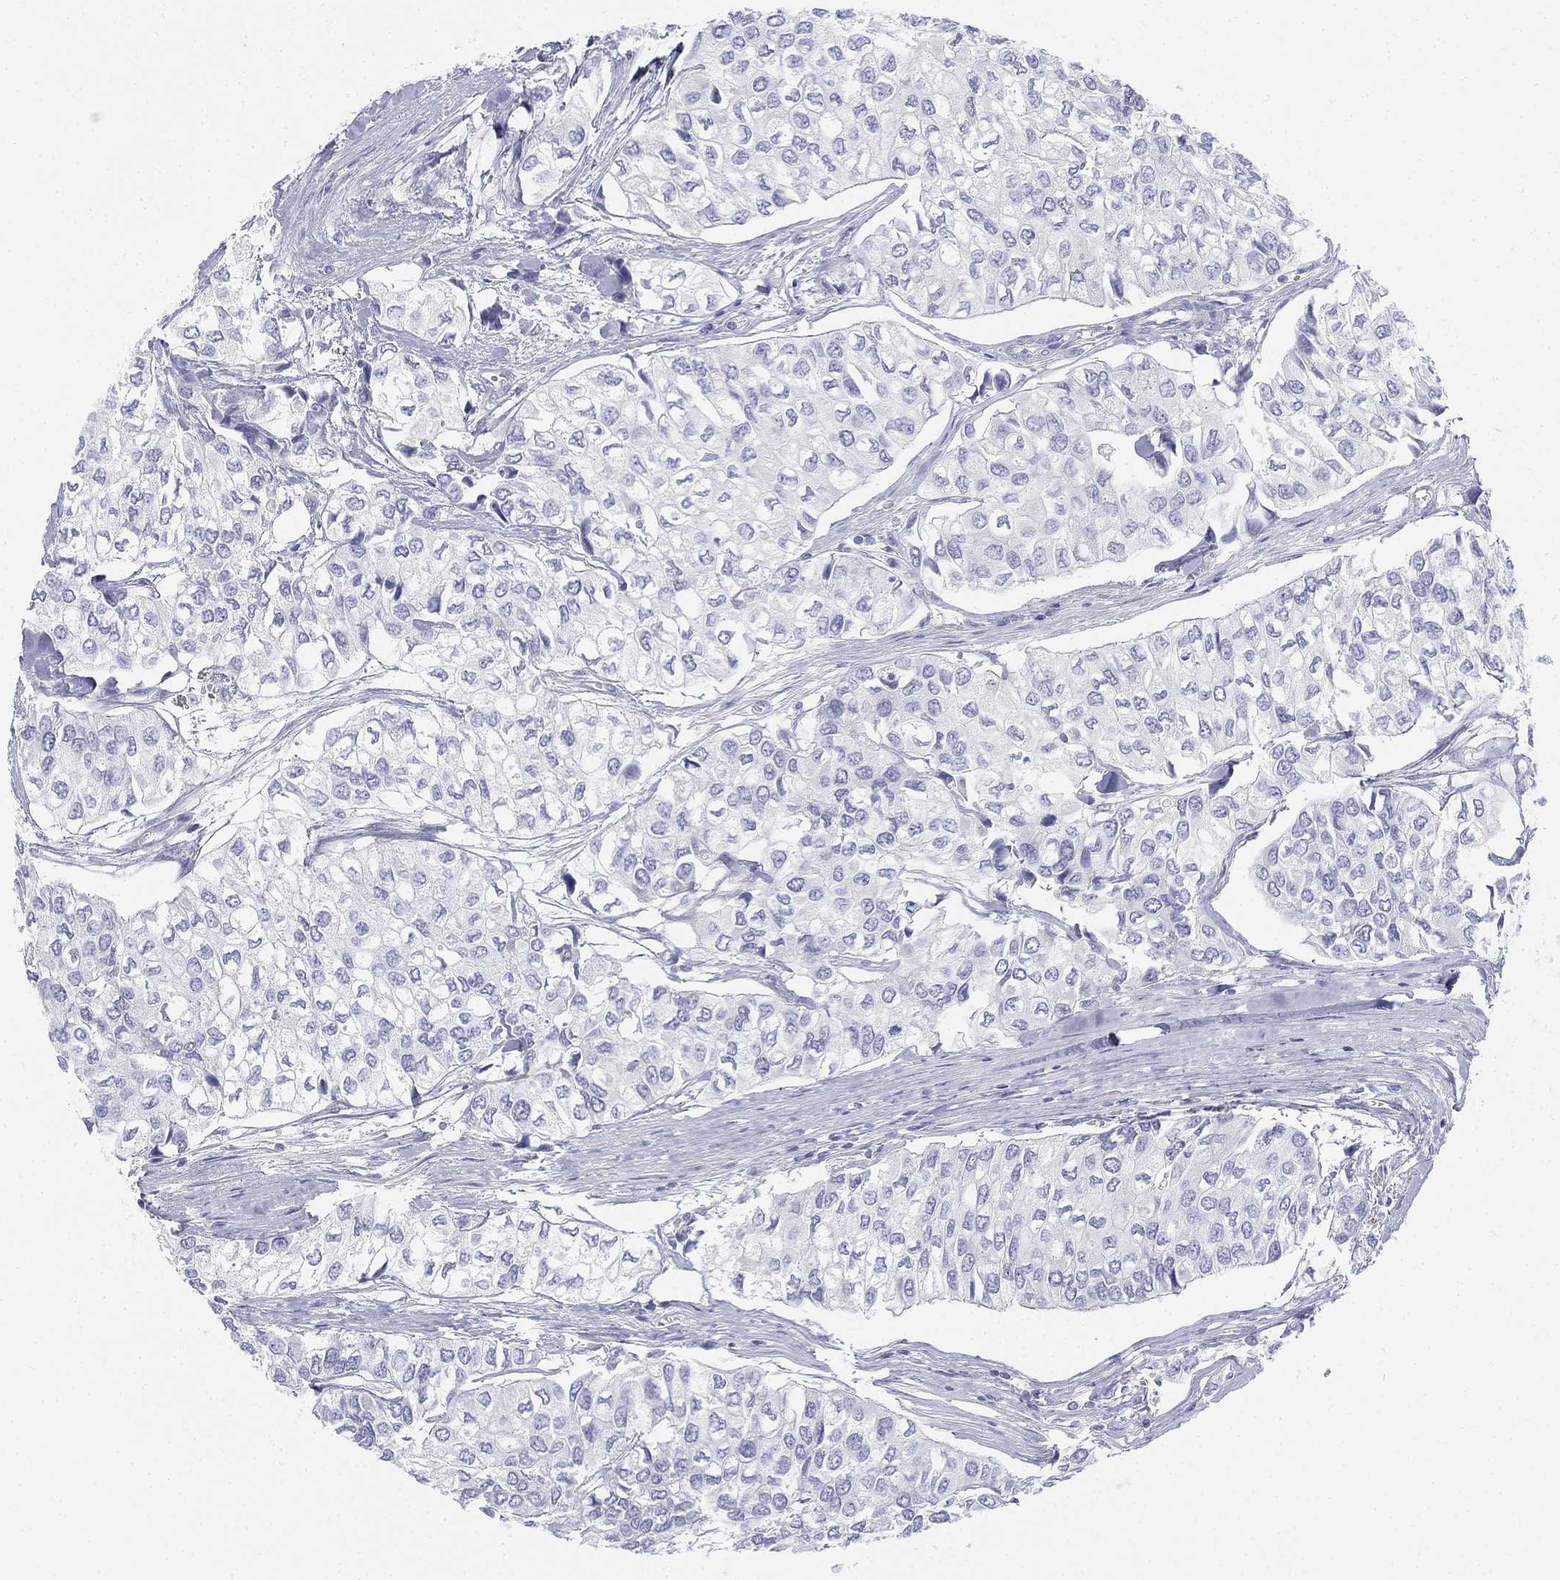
{"staining": {"intensity": "negative", "quantity": "none", "location": "none"}, "tissue": "urothelial cancer", "cell_type": "Tumor cells", "image_type": "cancer", "snomed": [{"axis": "morphology", "description": "Urothelial carcinoma, High grade"}, {"axis": "topography", "description": "Urinary bladder"}], "caption": "Immunohistochemistry of urothelial carcinoma (high-grade) shows no positivity in tumor cells. (Brightfield microscopy of DAB (3,3'-diaminobenzidine) immunohistochemistry at high magnification).", "gene": "GCNA", "patient": {"sex": "male", "age": 73}}